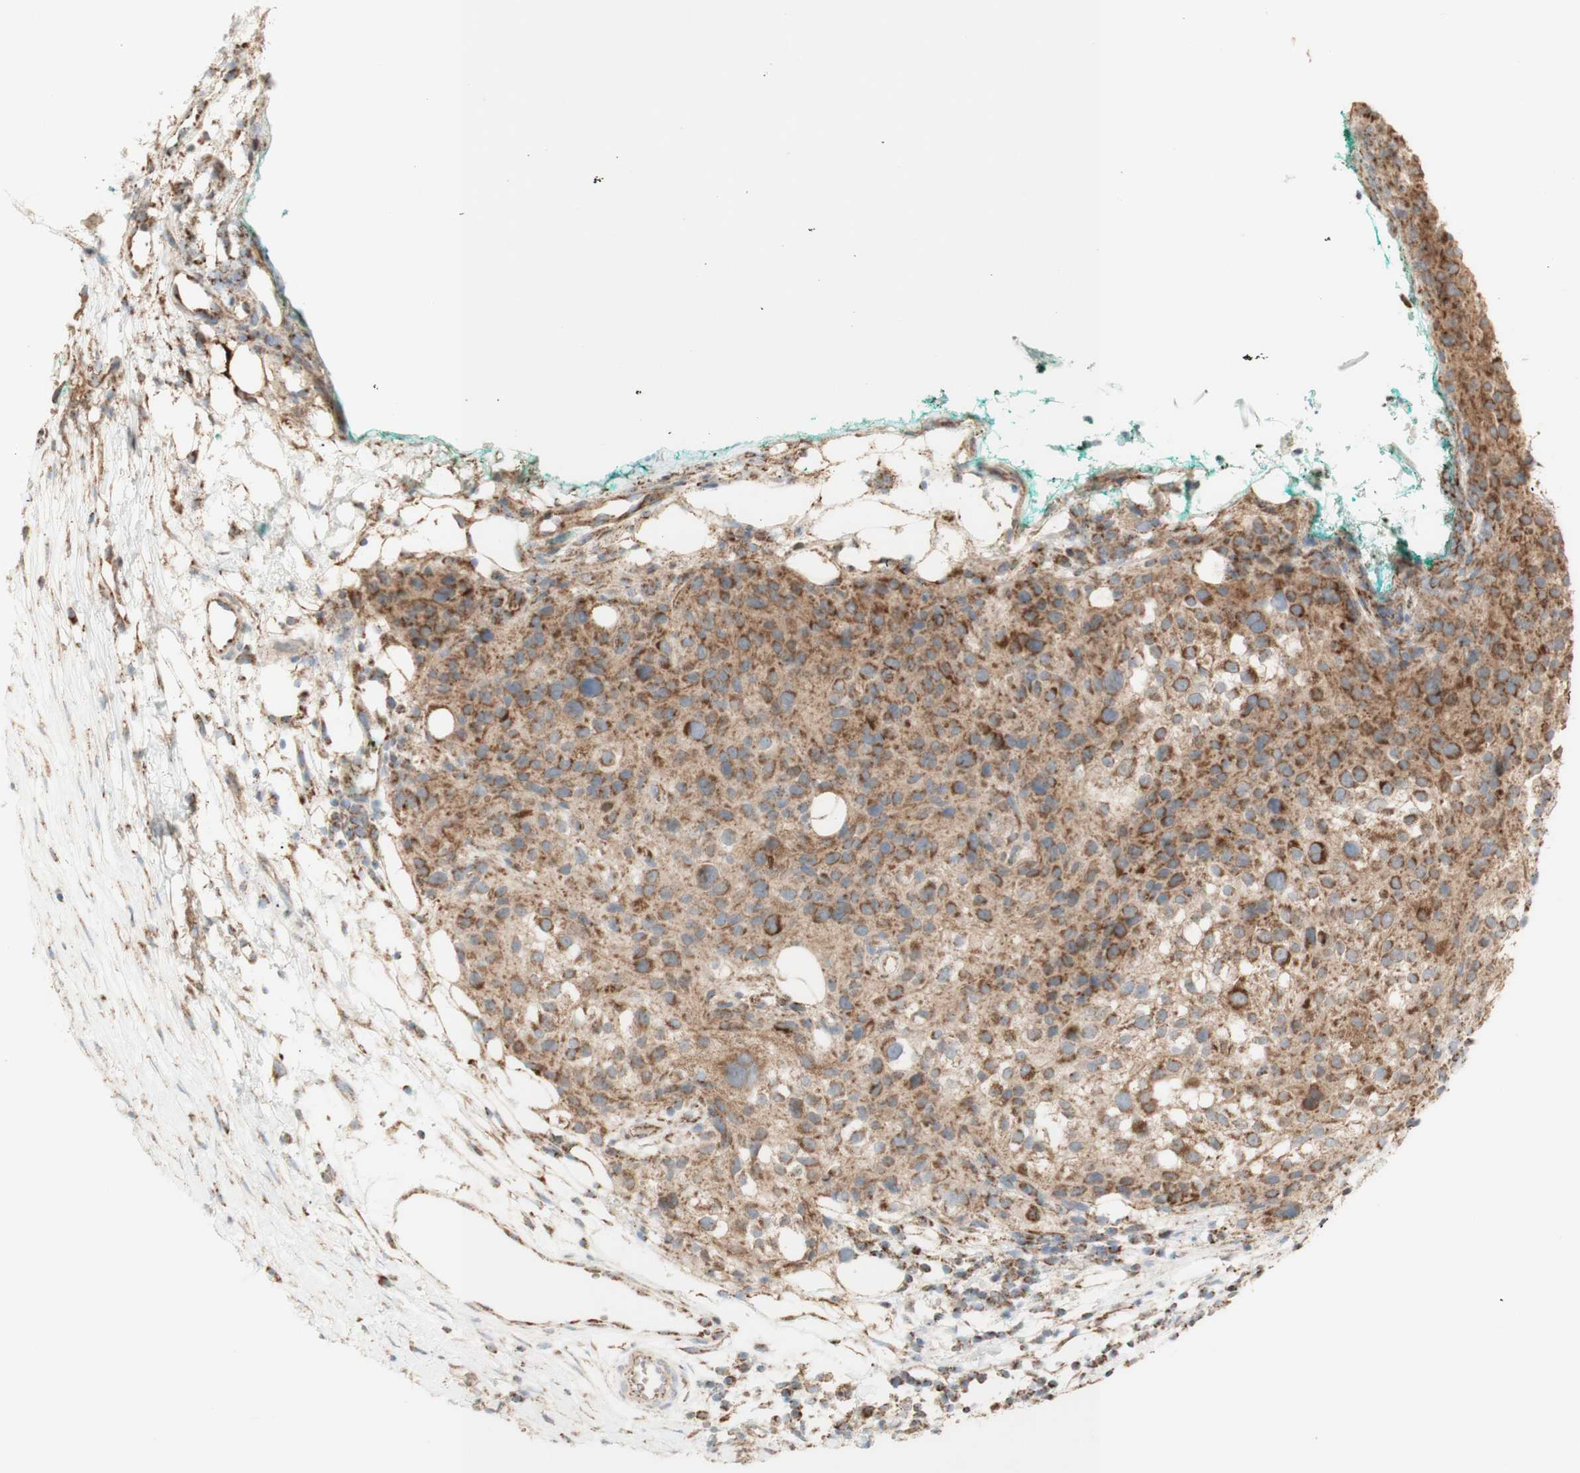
{"staining": {"intensity": "moderate", "quantity": "25%-75%", "location": "cytoplasmic/membranous"}, "tissue": "melanoma", "cell_type": "Tumor cells", "image_type": "cancer", "snomed": [{"axis": "morphology", "description": "Necrosis, NOS"}, {"axis": "morphology", "description": "Malignant melanoma, NOS"}, {"axis": "topography", "description": "Skin"}], "caption": "Melanoma stained for a protein (brown) displays moderate cytoplasmic/membranous positive staining in approximately 25%-75% of tumor cells.", "gene": "LETM1", "patient": {"sex": "female", "age": 87}}